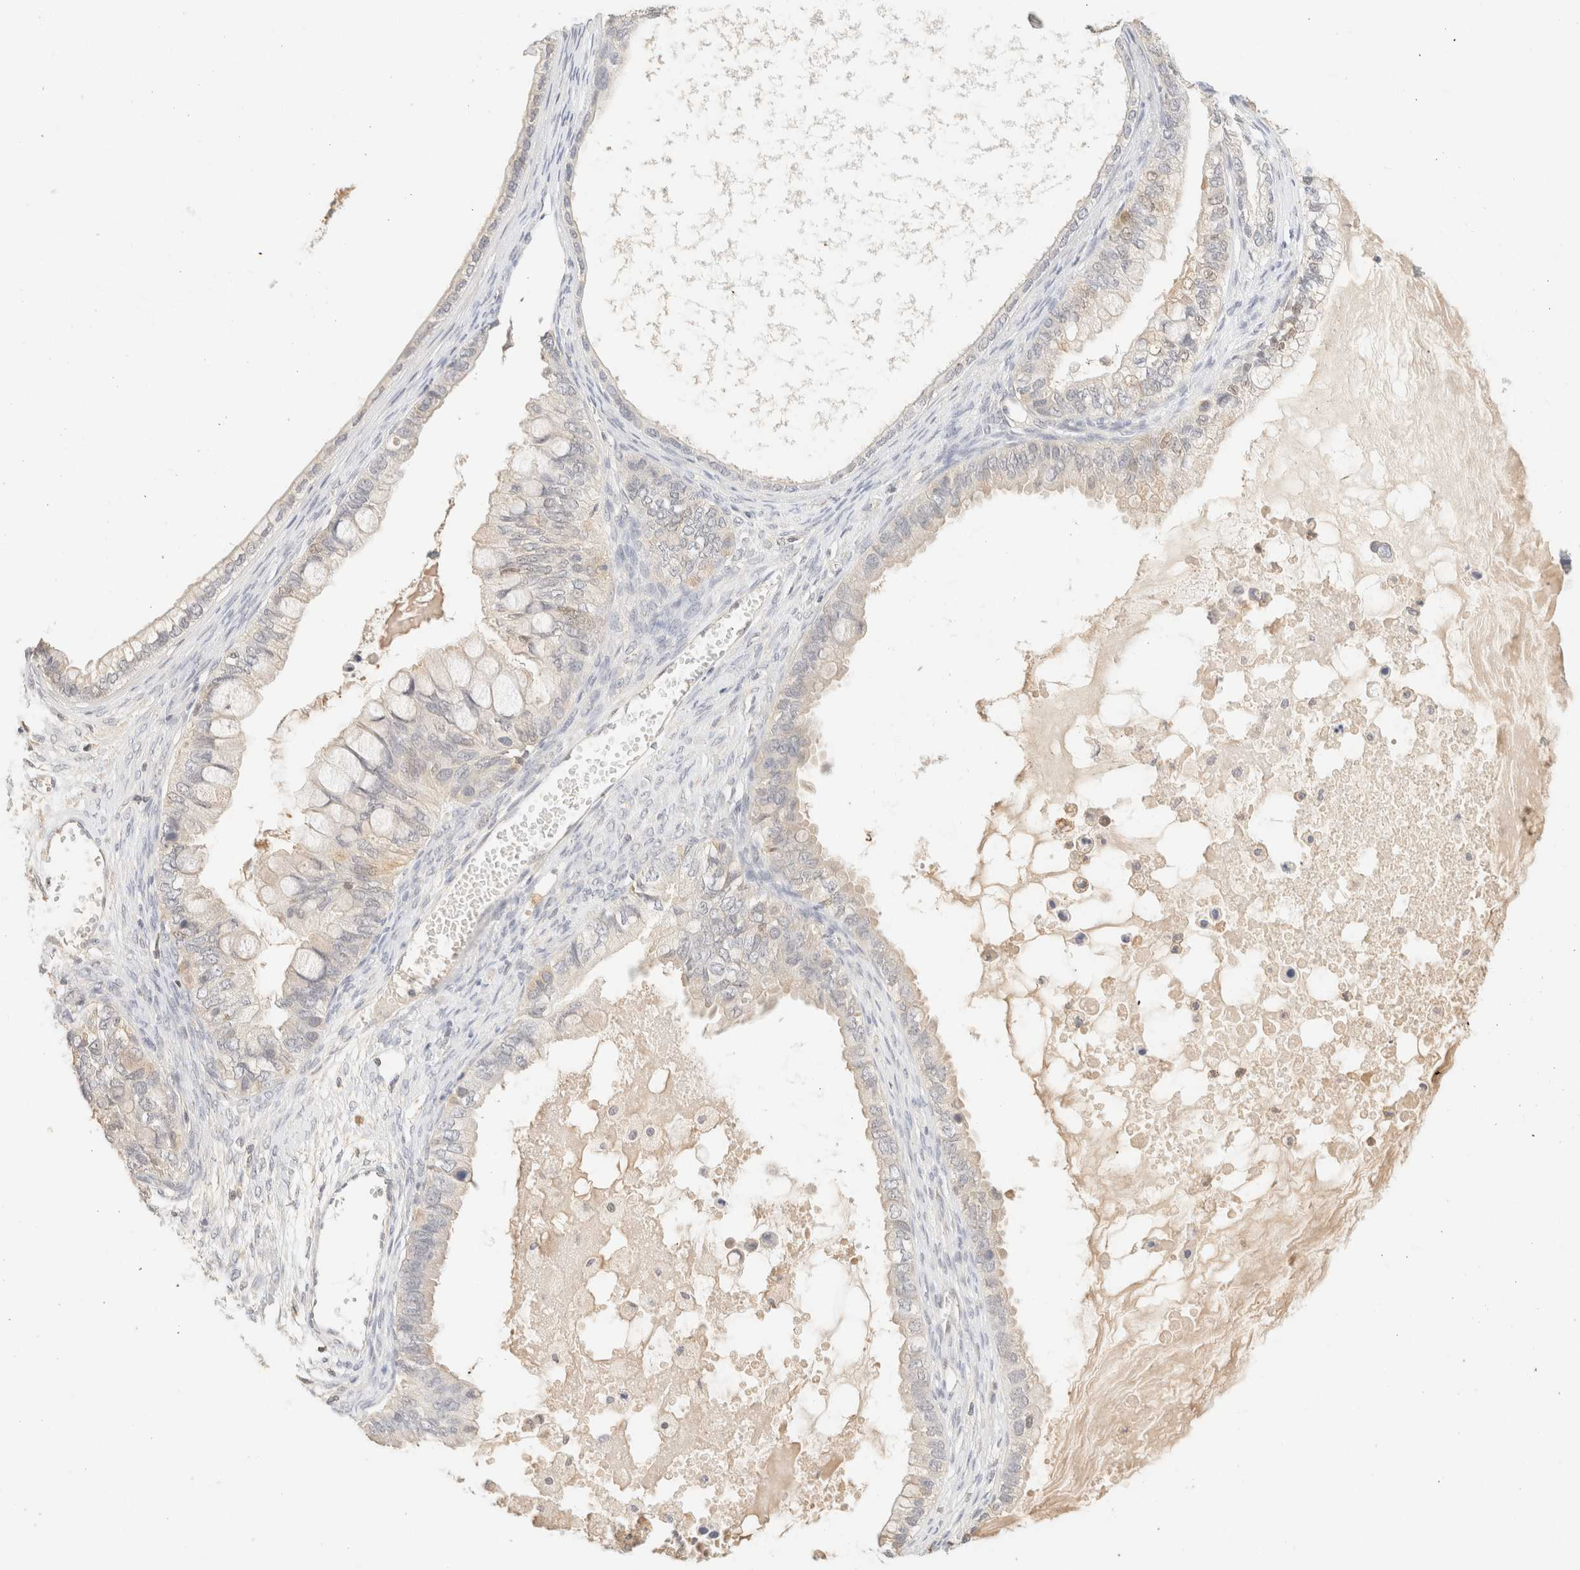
{"staining": {"intensity": "negative", "quantity": "none", "location": "none"}, "tissue": "ovarian cancer", "cell_type": "Tumor cells", "image_type": "cancer", "snomed": [{"axis": "morphology", "description": "Cystadenocarcinoma, mucinous, NOS"}, {"axis": "topography", "description": "Ovary"}], "caption": "Tumor cells show no significant positivity in ovarian cancer (mucinous cystadenocarcinoma).", "gene": "TIMD4", "patient": {"sex": "female", "age": 80}}